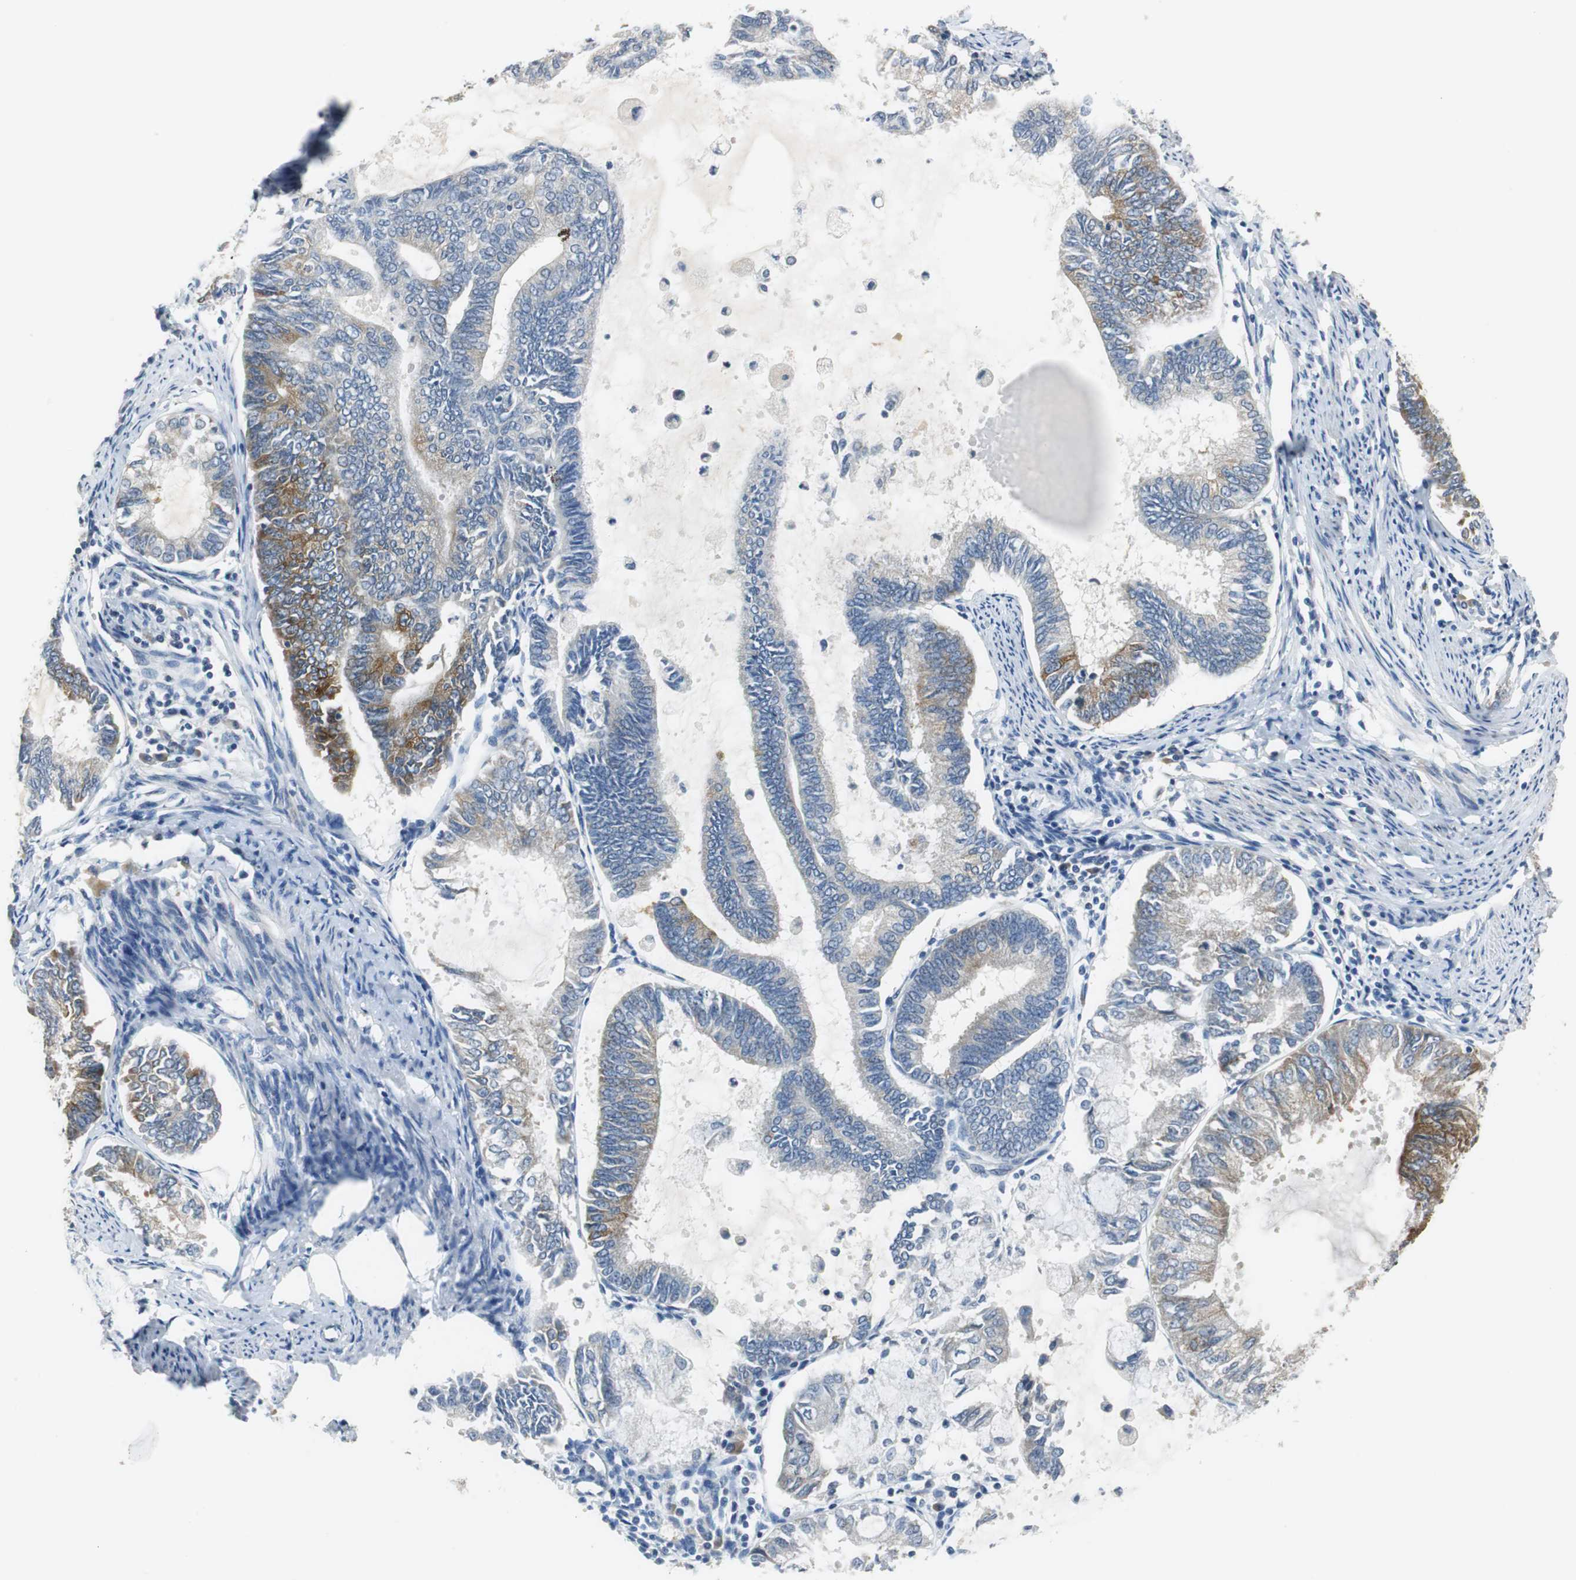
{"staining": {"intensity": "moderate", "quantity": "<25%", "location": "cytoplasmic/membranous"}, "tissue": "endometrial cancer", "cell_type": "Tumor cells", "image_type": "cancer", "snomed": [{"axis": "morphology", "description": "Adenocarcinoma, NOS"}, {"axis": "topography", "description": "Endometrium"}], "caption": "A low amount of moderate cytoplasmic/membranous staining is appreciated in approximately <25% of tumor cells in endometrial cancer (adenocarcinoma) tissue.", "gene": "FADS2", "patient": {"sex": "female", "age": 86}}